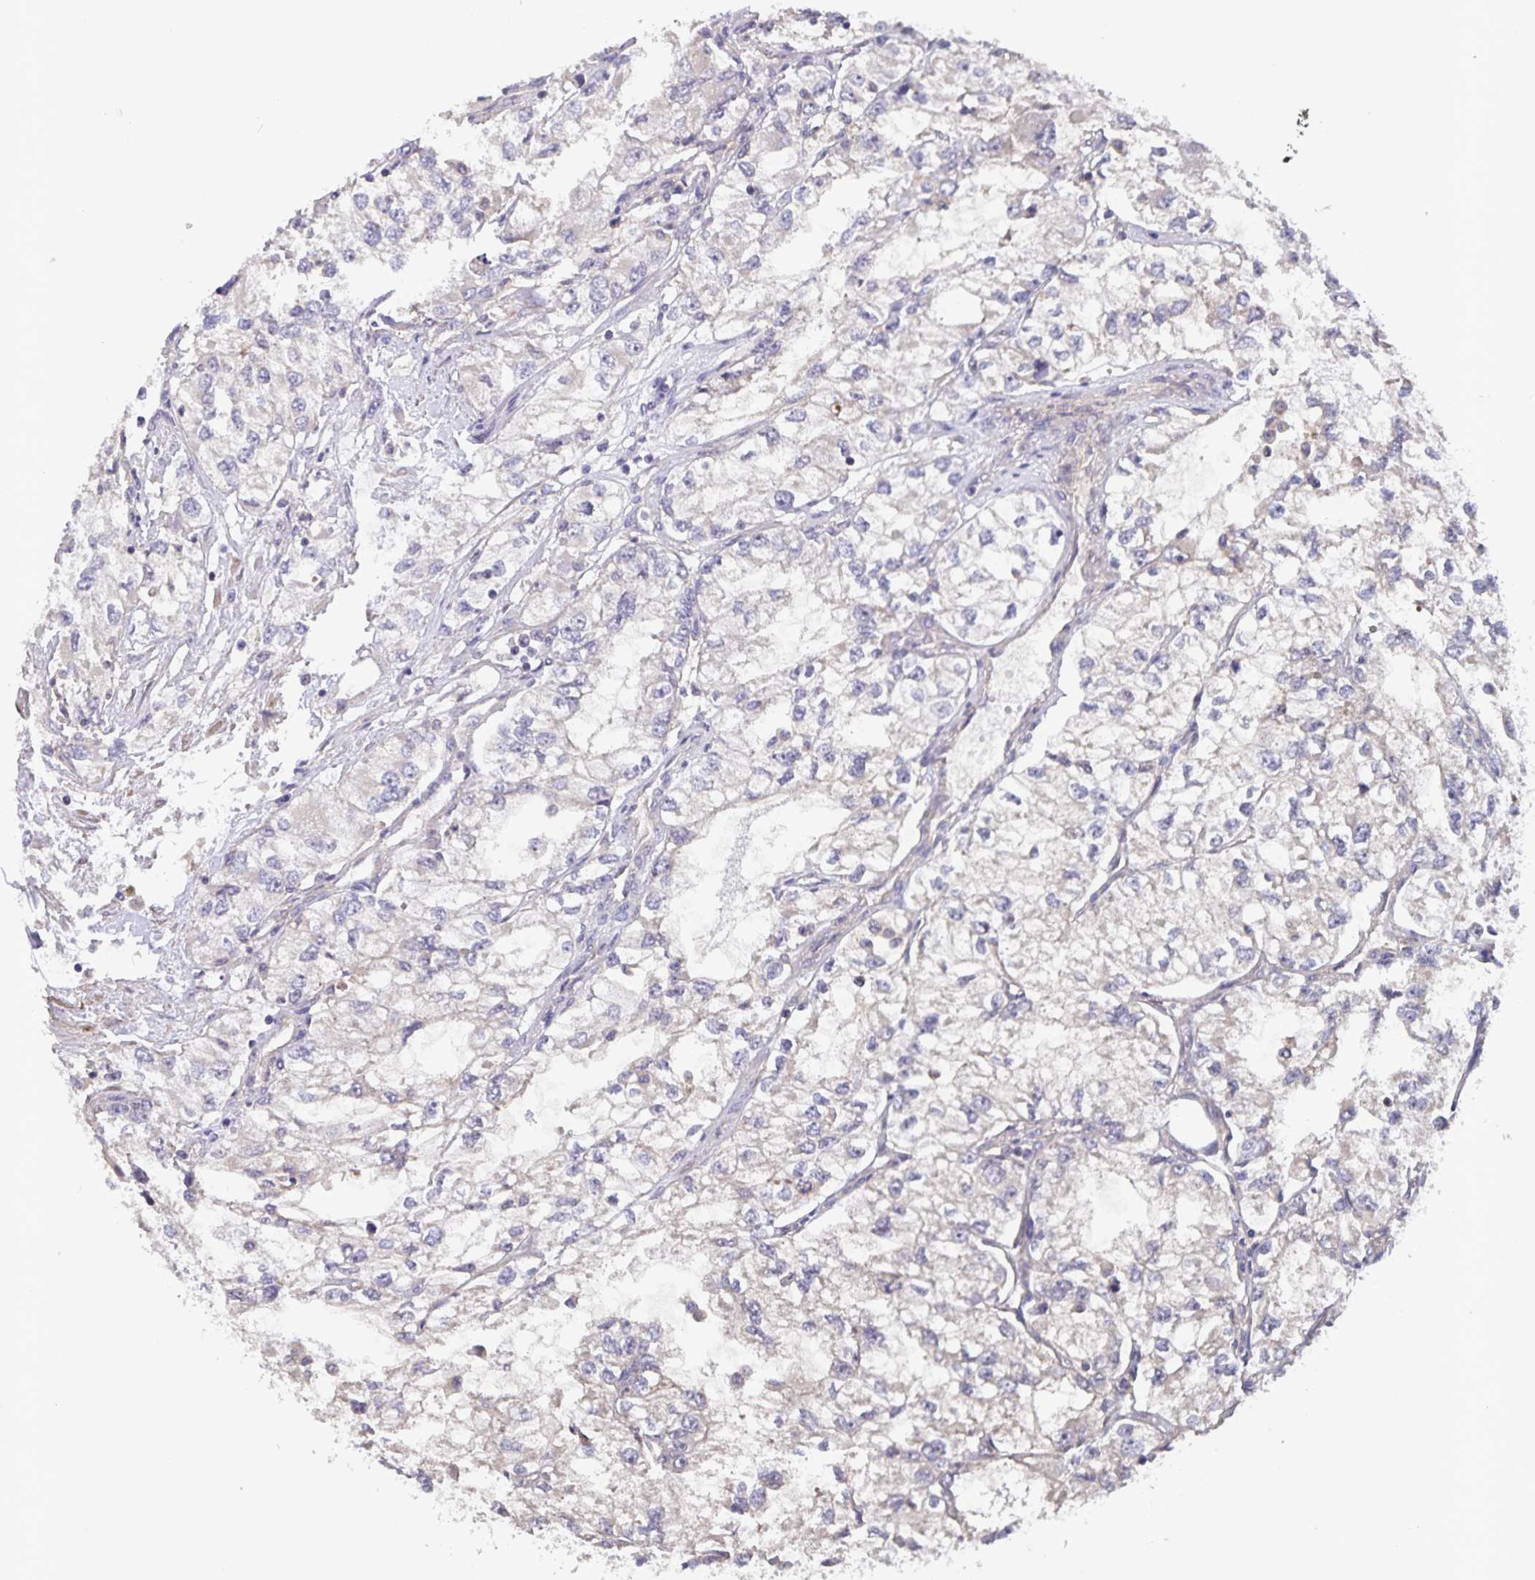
{"staining": {"intensity": "negative", "quantity": "none", "location": "none"}, "tissue": "renal cancer", "cell_type": "Tumor cells", "image_type": "cancer", "snomed": [{"axis": "morphology", "description": "Adenocarcinoma, NOS"}, {"axis": "topography", "description": "Kidney"}], "caption": "A micrograph of renal cancer (adenocarcinoma) stained for a protein exhibits no brown staining in tumor cells.", "gene": "FBXL16", "patient": {"sex": "female", "age": 59}}